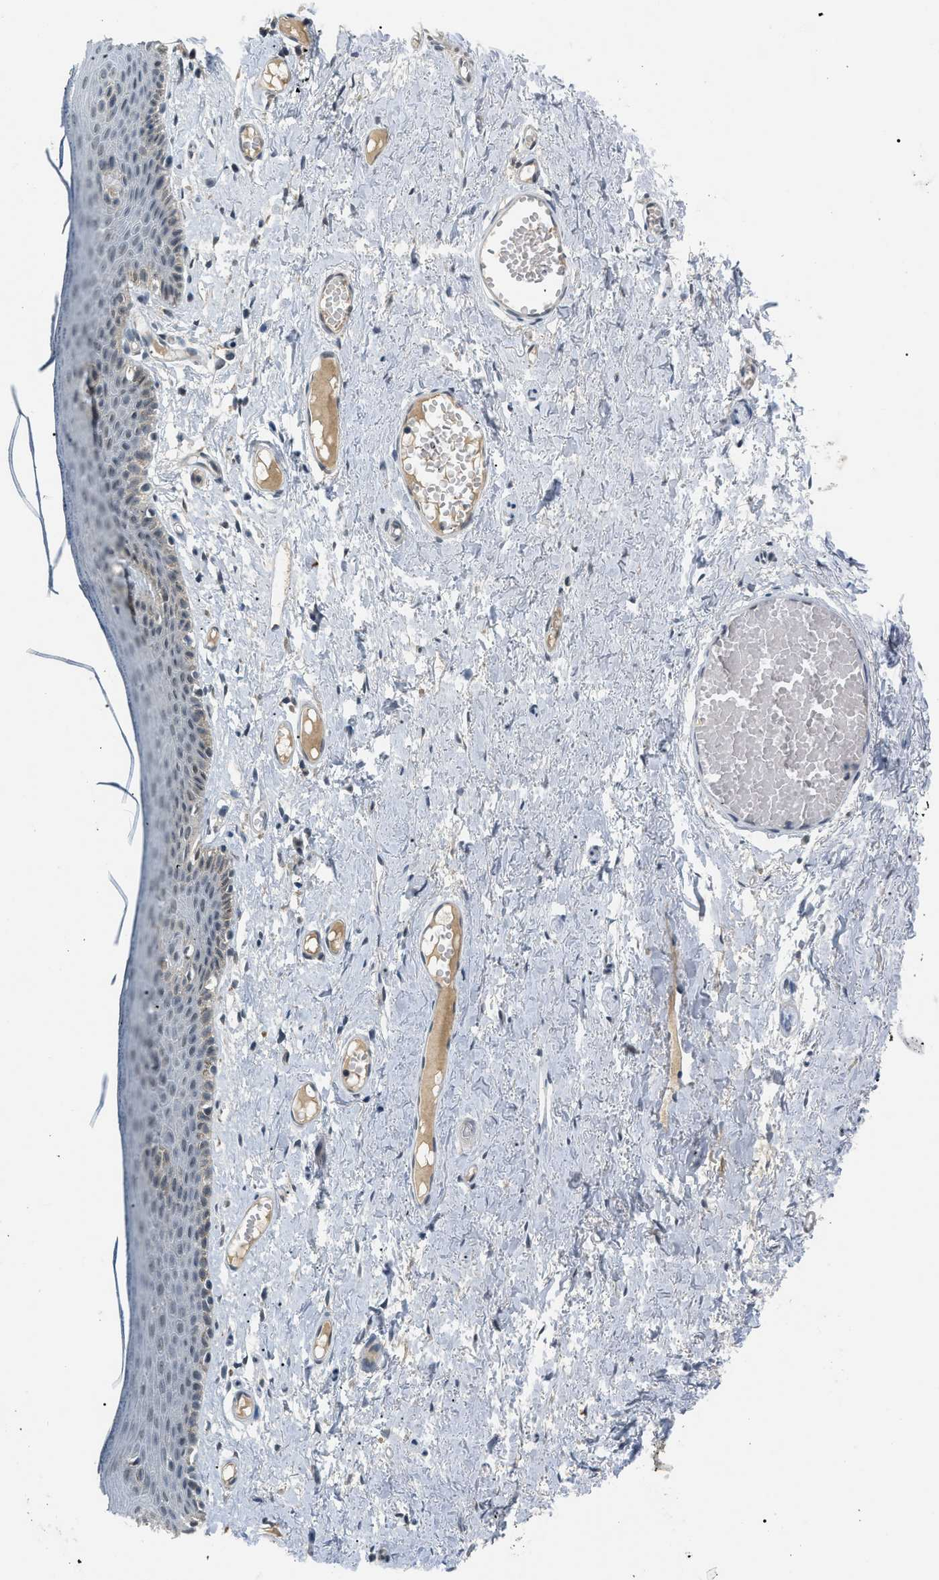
{"staining": {"intensity": "weak", "quantity": "<25%", "location": "nuclear"}, "tissue": "skin", "cell_type": "Epidermal cells", "image_type": "normal", "snomed": [{"axis": "morphology", "description": "Normal tissue, NOS"}, {"axis": "topography", "description": "Adipose tissue"}, {"axis": "topography", "description": "Vascular tissue"}, {"axis": "topography", "description": "Anal"}, {"axis": "topography", "description": "Peripheral nerve tissue"}], "caption": "The photomicrograph demonstrates no staining of epidermal cells in benign skin.", "gene": "MZF1", "patient": {"sex": "female", "age": 54}}